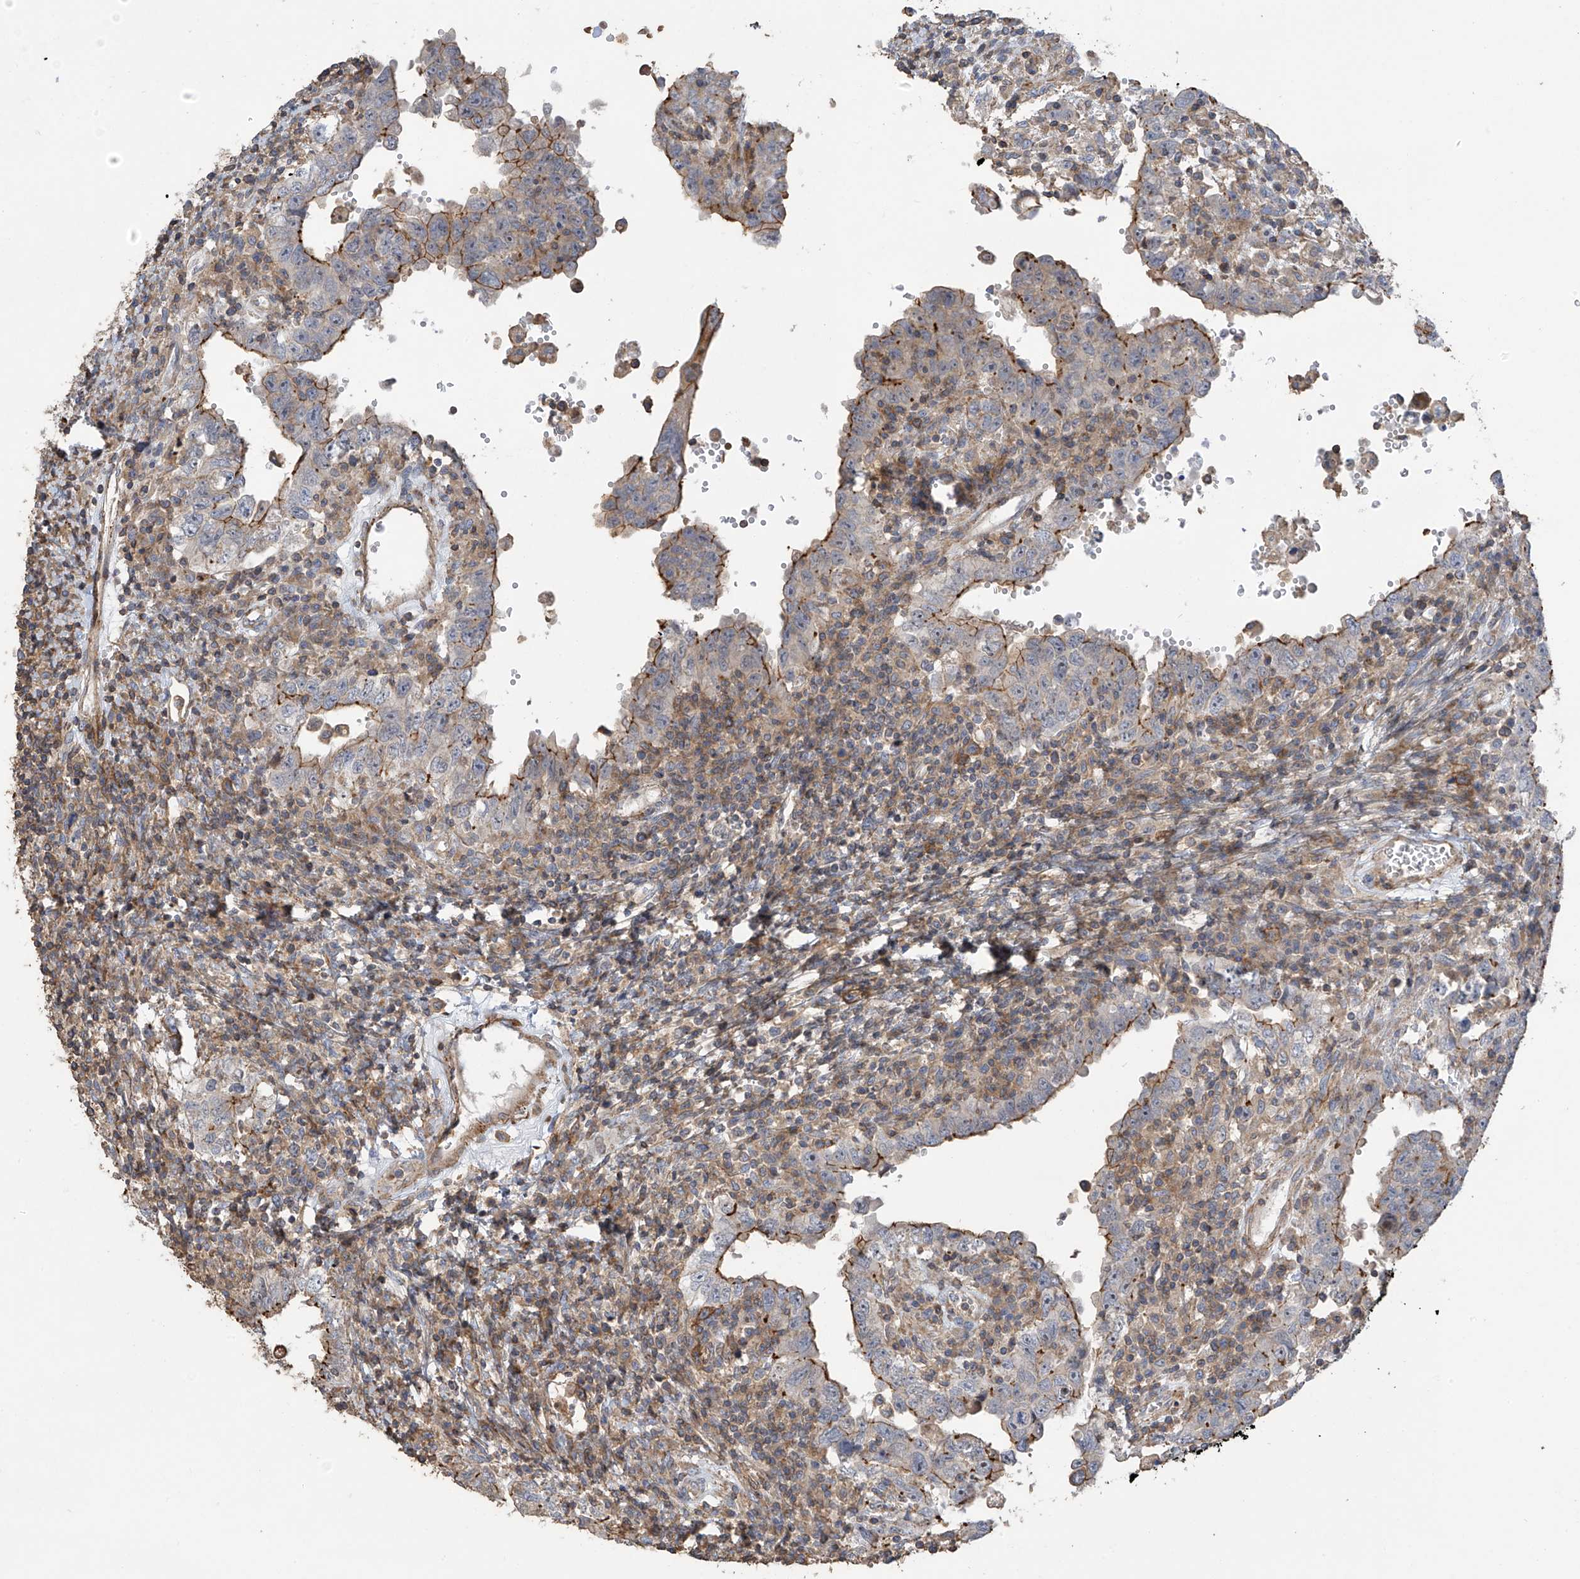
{"staining": {"intensity": "strong", "quantity": "<25%", "location": "cytoplasmic/membranous"}, "tissue": "testis cancer", "cell_type": "Tumor cells", "image_type": "cancer", "snomed": [{"axis": "morphology", "description": "Carcinoma, Embryonal, NOS"}, {"axis": "topography", "description": "Testis"}], "caption": "Protein analysis of testis cancer tissue reveals strong cytoplasmic/membranous positivity in approximately <25% of tumor cells. (brown staining indicates protein expression, while blue staining denotes nuclei).", "gene": "SLC43A3", "patient": {"sex": "male", "age": 26}}